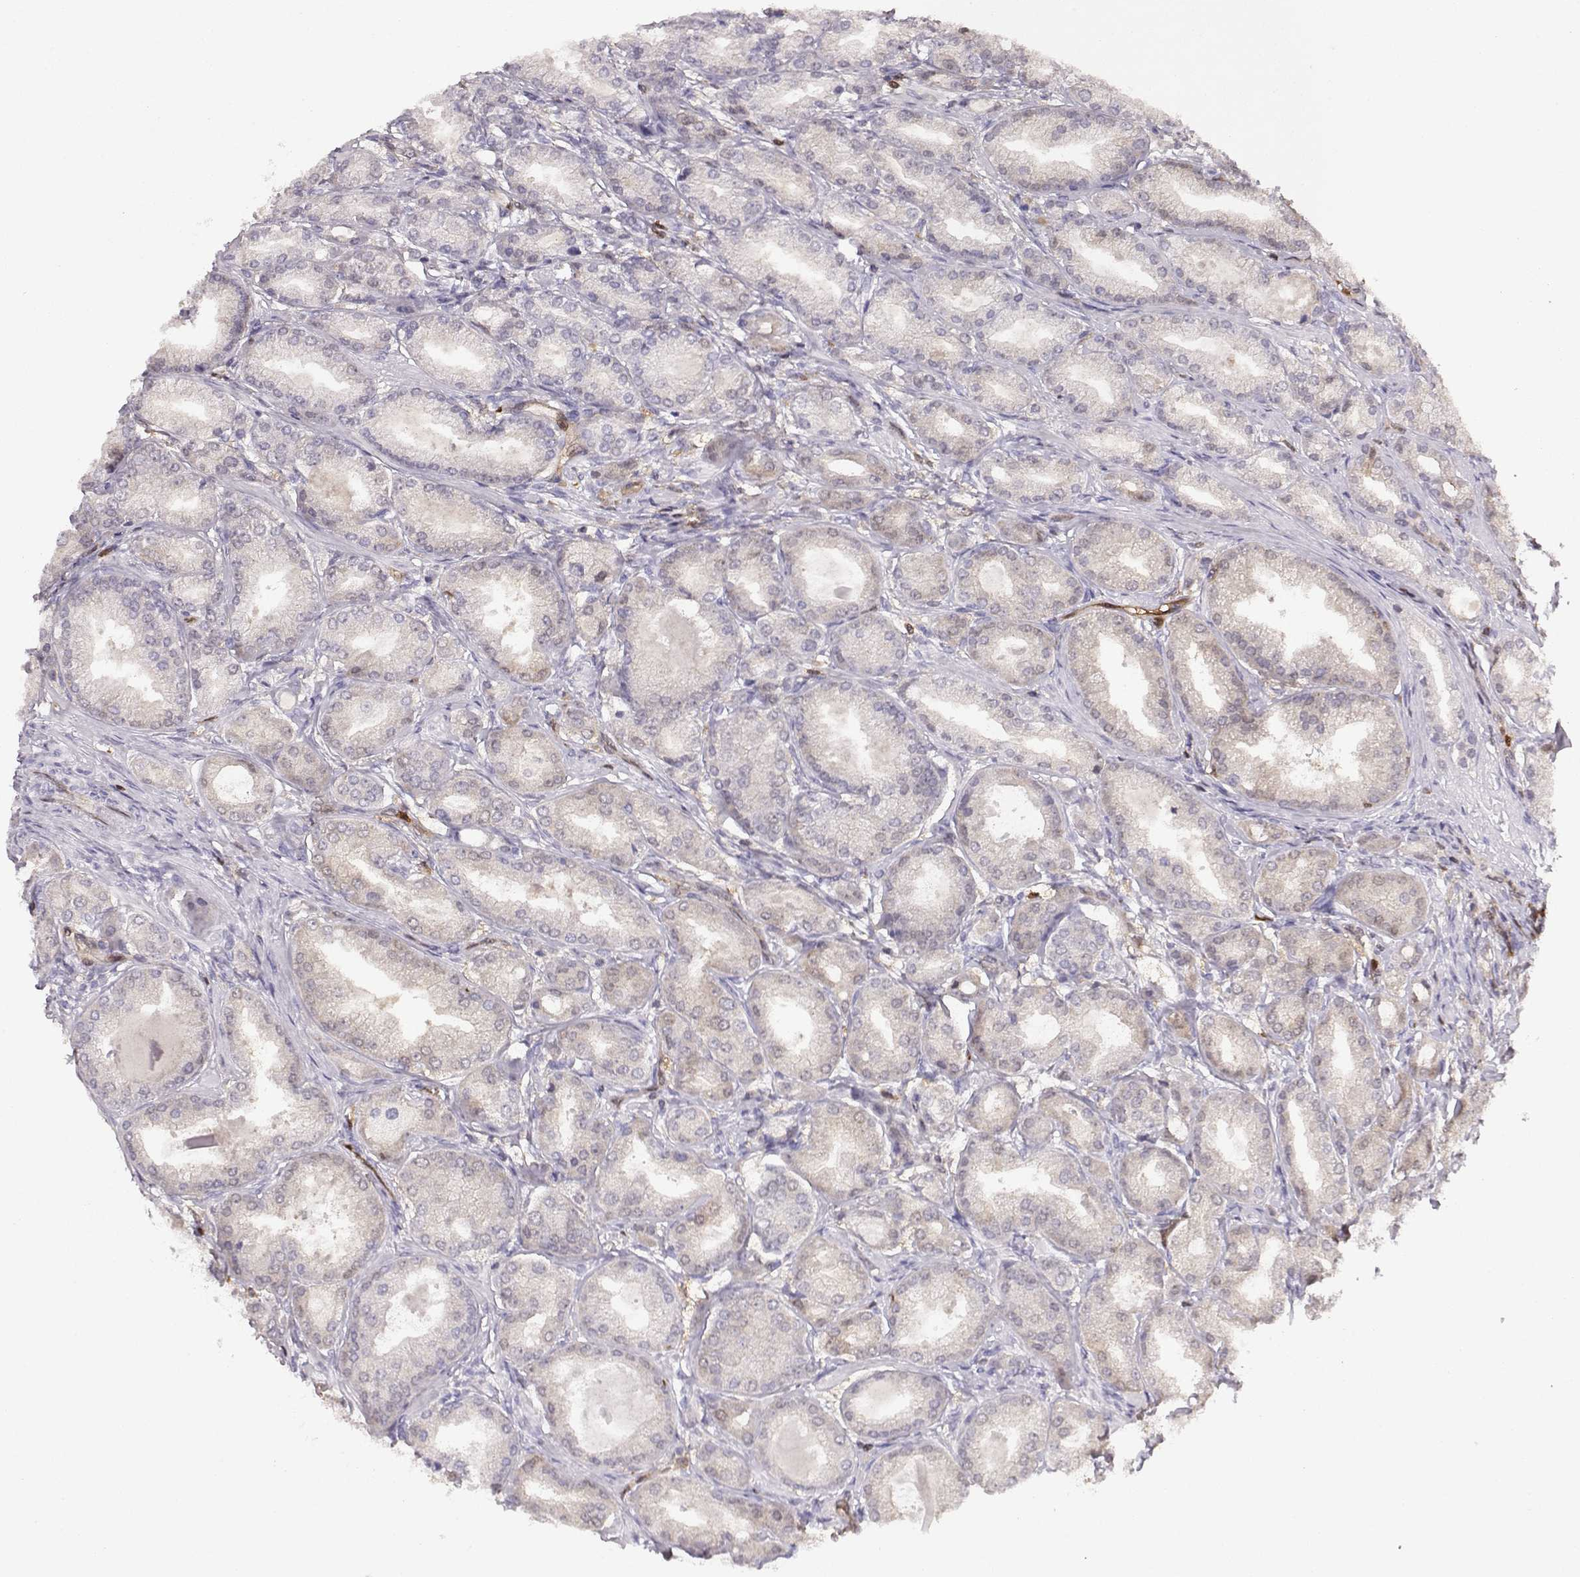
{"staining": {"intensity": "negative", "quantity": "none", "location": "none"}, "tissue": "prostate cancer", "cell_type": "Tumor cells", "image_type": "cancer", "snomed": [{"axis": "morphology", "description": "Adenocarcinoma, NOS"}, {"axis": "topography", "description": "Prostate and seminal vesicle, NOS"}, {"axis": "topography", "description": "Prostate"}], "caption": "Prostate adenocarcinoma stained for a protein using immunohistochemistry (IHC) reveals no staining tumor cells.", "gene": "PNP", "patient": {"sex": "male", "age": 77}}